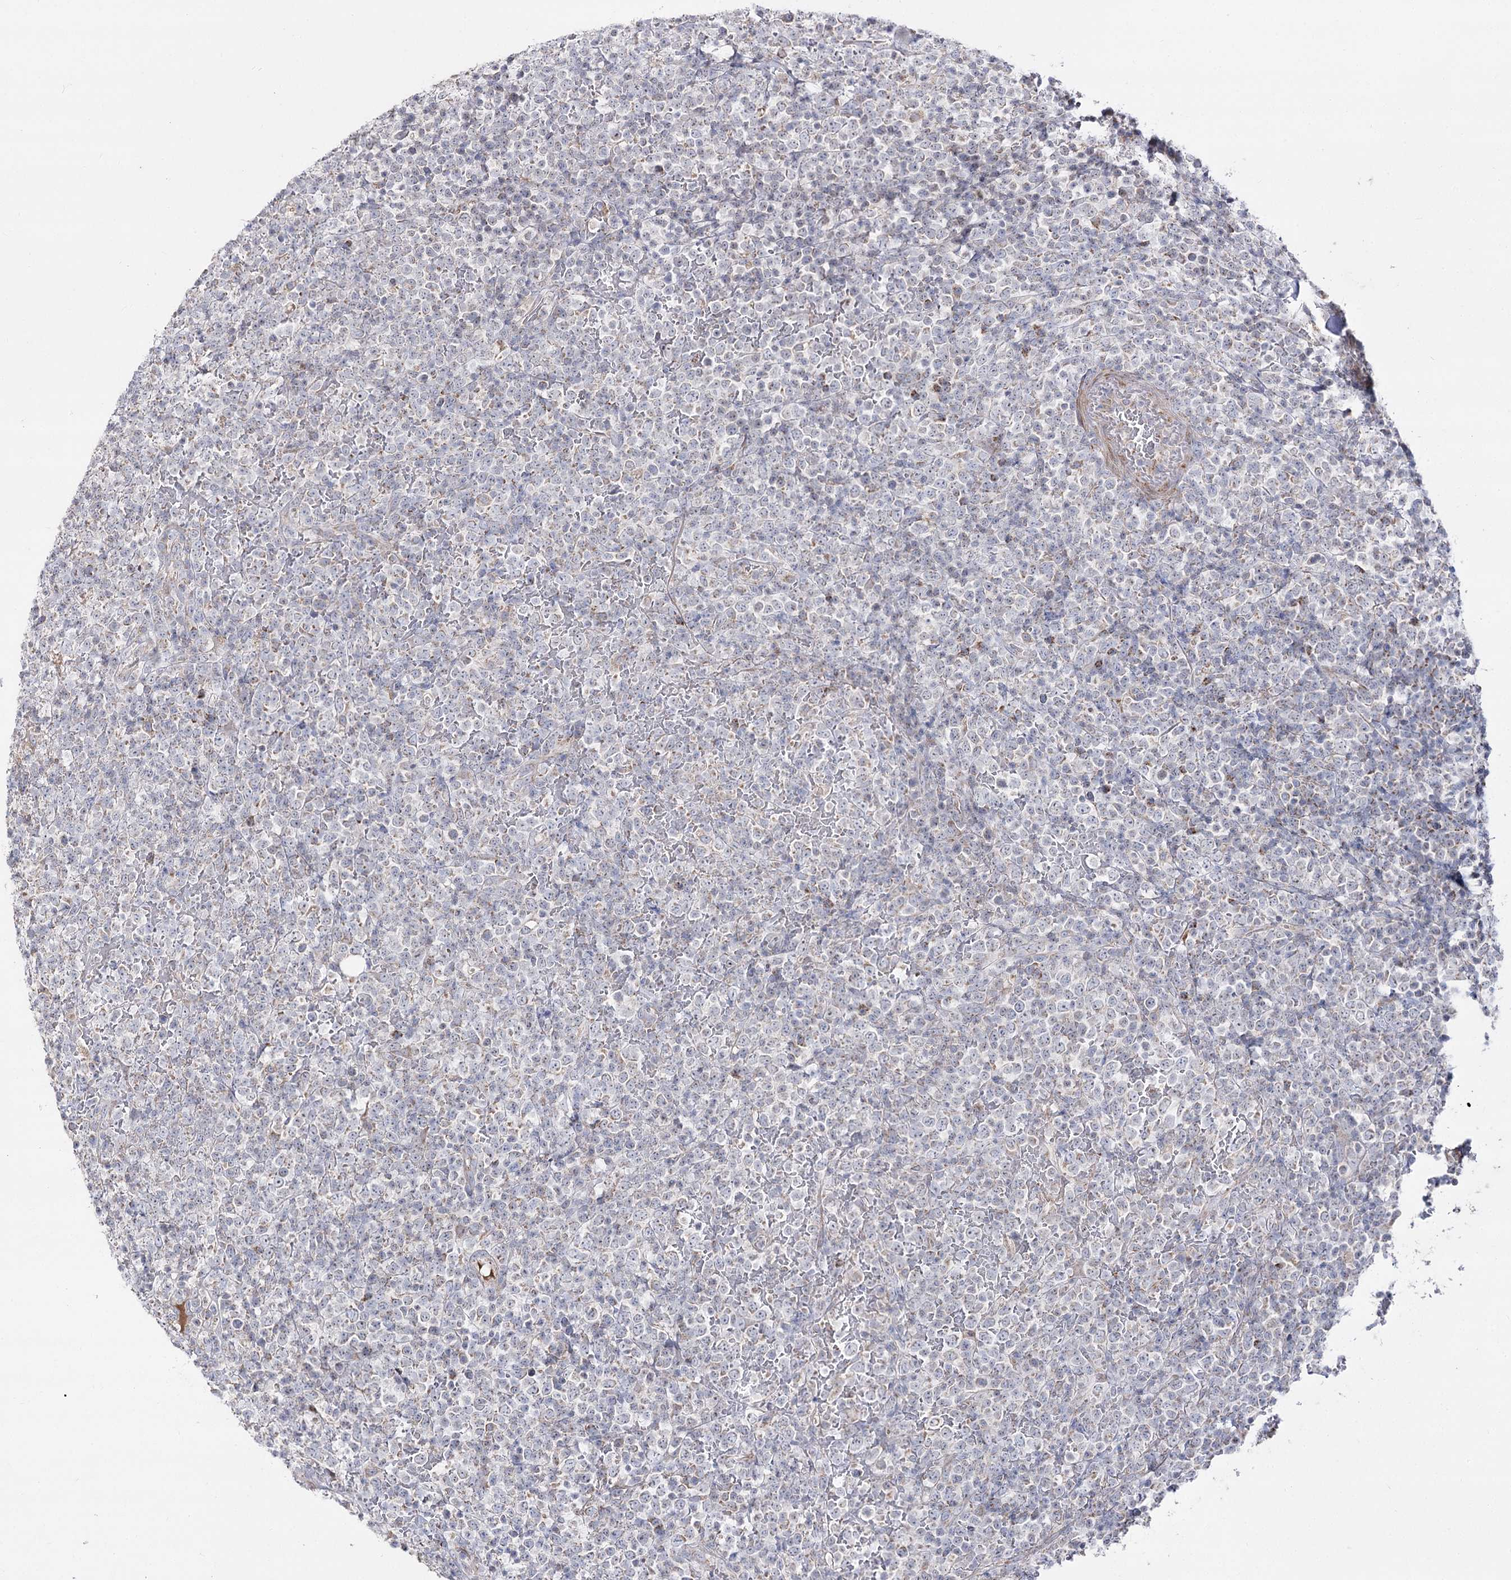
{"staining": {"intensity": "negative", "quantity": "none", "location": "none"}, "tissue": "lymphoma", "cell_type": "Tumor cells", "image_type": "cancer", "snomed": [{"axis": "morphology", "description": "Malignant lymphoma, non-Hodgkin's type, High grade"}, {"axis": "topography", "description": "Colon"}], "caption": "Tumor cells are negative for protein expression in human malignant lymphoma, non-Hodgkin's type (high-grade). (Stains: DAB immunohistochemistry (IHC) with hematoxylin counter stain, Microscopy: brightfield microscopy at high magnification).", "gene": "NADK2", "patient": {"sex": "female", "age": 53}}